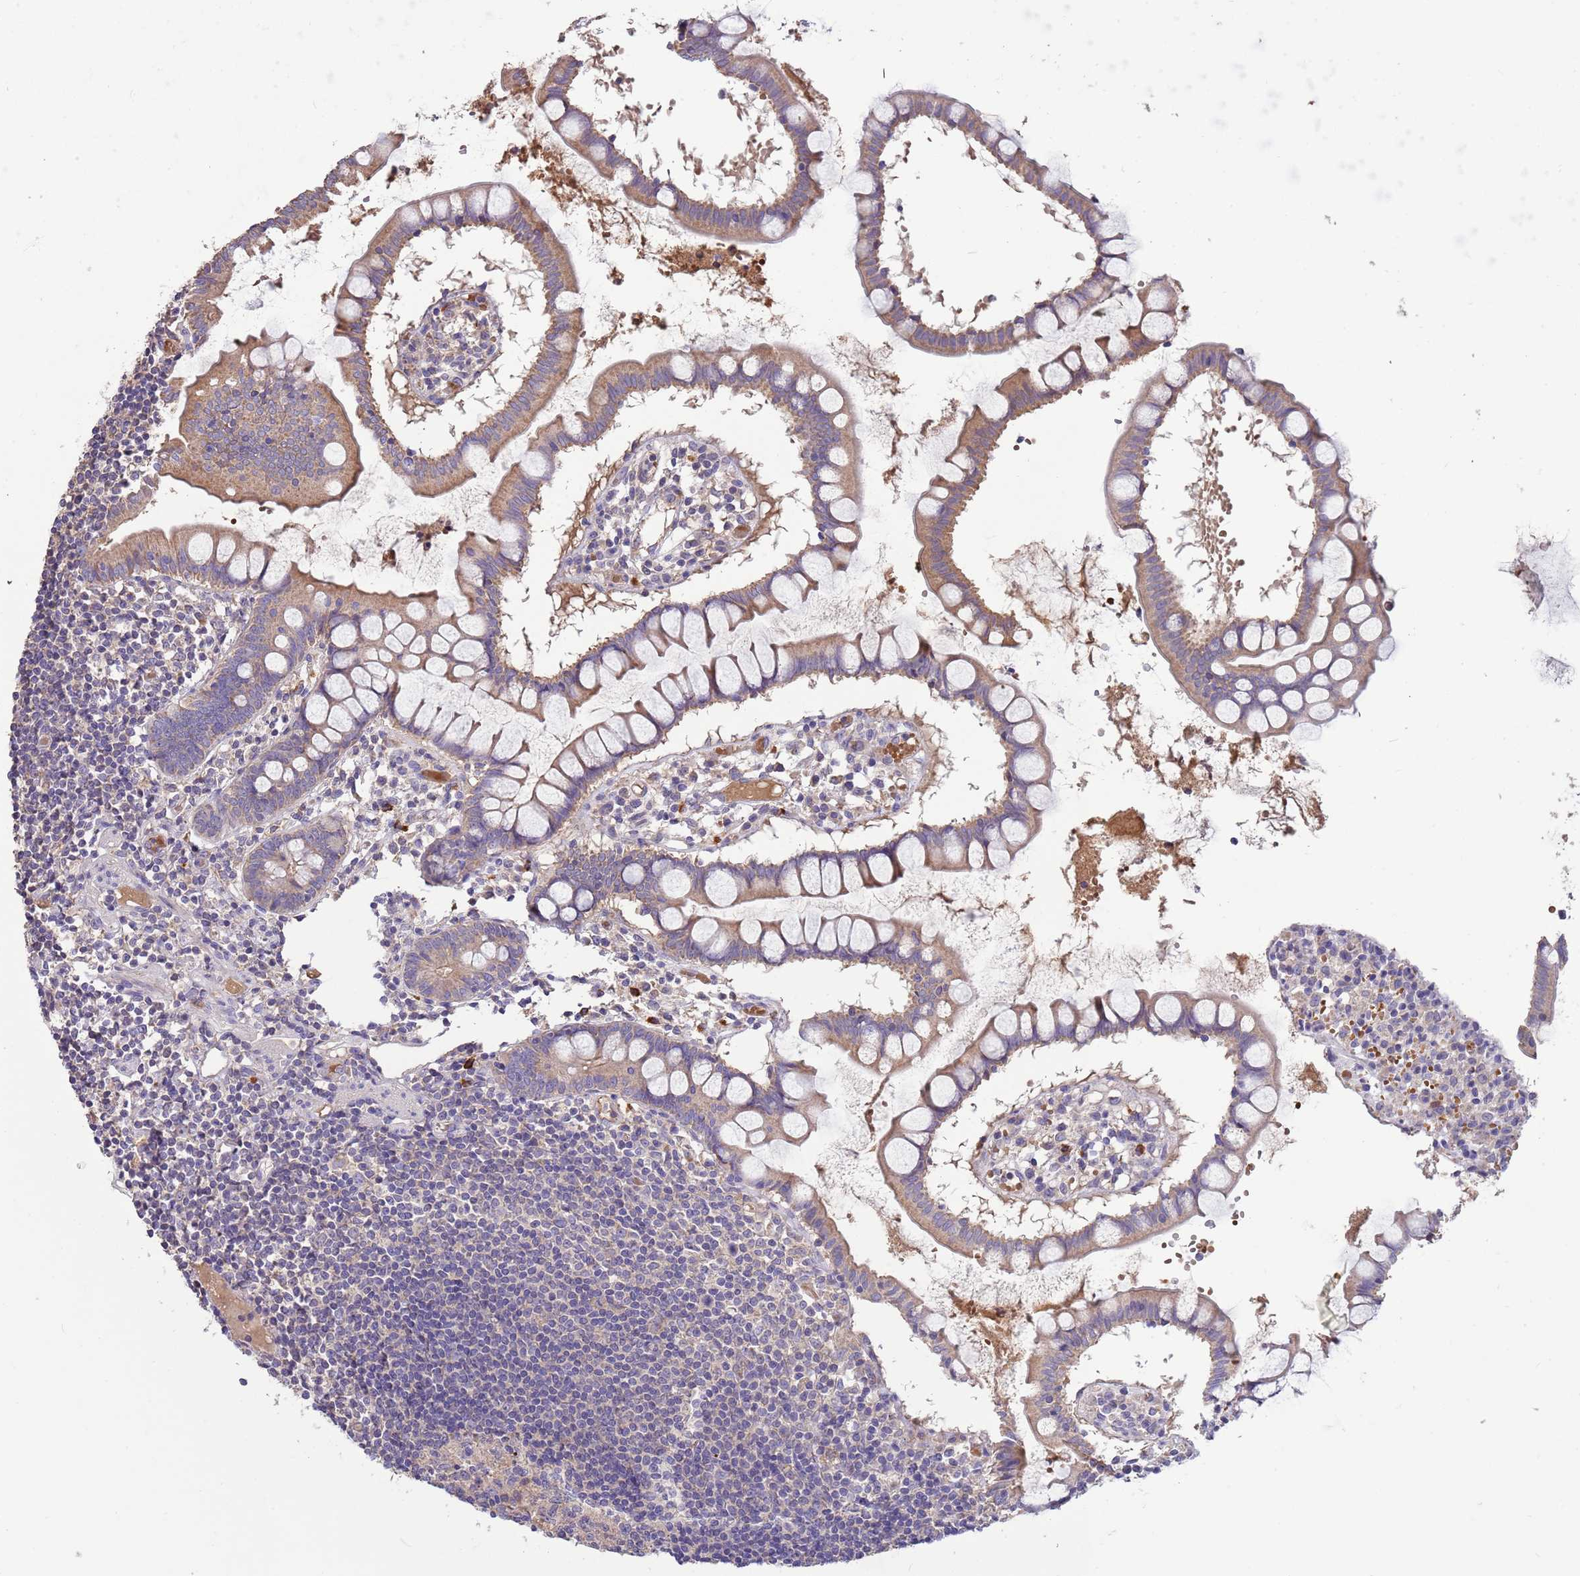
{"staining": {"intensity": "weak", "quantity": ">75%", "location": "cytoplasmic/membranous"}, "tissue": "colon", "cell_type": "Endothelial cells", "image_type": "normal", "snomed": [{"axis": "morphology", "description": "Normal tissue, NOS"}, {"axis": "morphology", "description": "Adenocarcinoma, NOS"}, {"axis": "topography", "description": "Colon"}], "caption": "IHC of benign human colon demonstrates low levels of weak cytoplasmic/membranous expression in approximately >75% of endothelial cells.", "gene": "TRMO", "patient": {"sex": "female", "age": 55}}